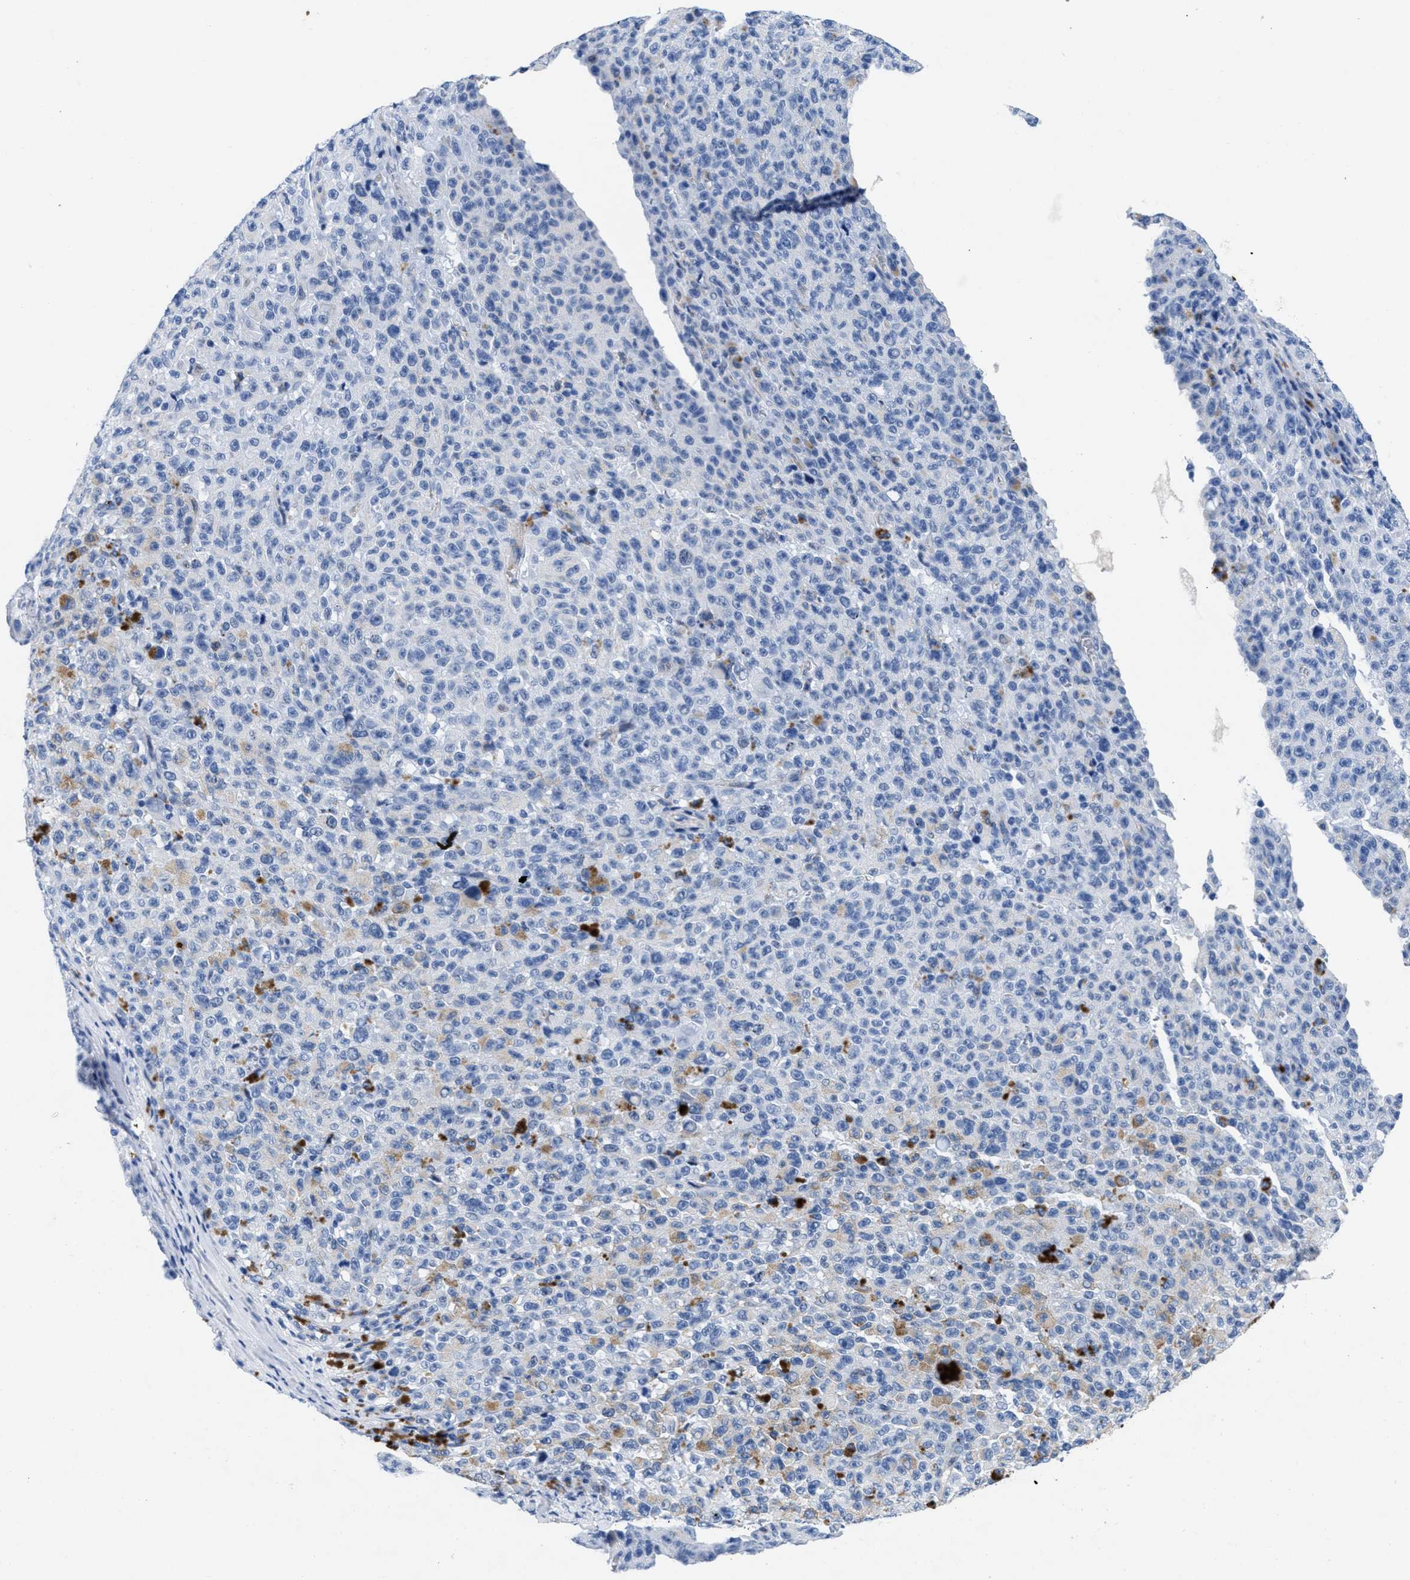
{"staining": {"intensity": "negative", "quantity": "none", "location": "none"}, "tissue": "melanoma", "cell_type": "Tumor cells", "image_type": "cancer", "snomed": [{"axis": "morphology", "description": "Malignant melanoma, NOS"}, {"axis": "topography", "description": "Skin"}], "caption": "This is a histopathology image of IHC staining of melanoma, which shows no positivity in tumor cells.", "gene": "TMEM68", "patient": {"sex": "female", "age": 82}}